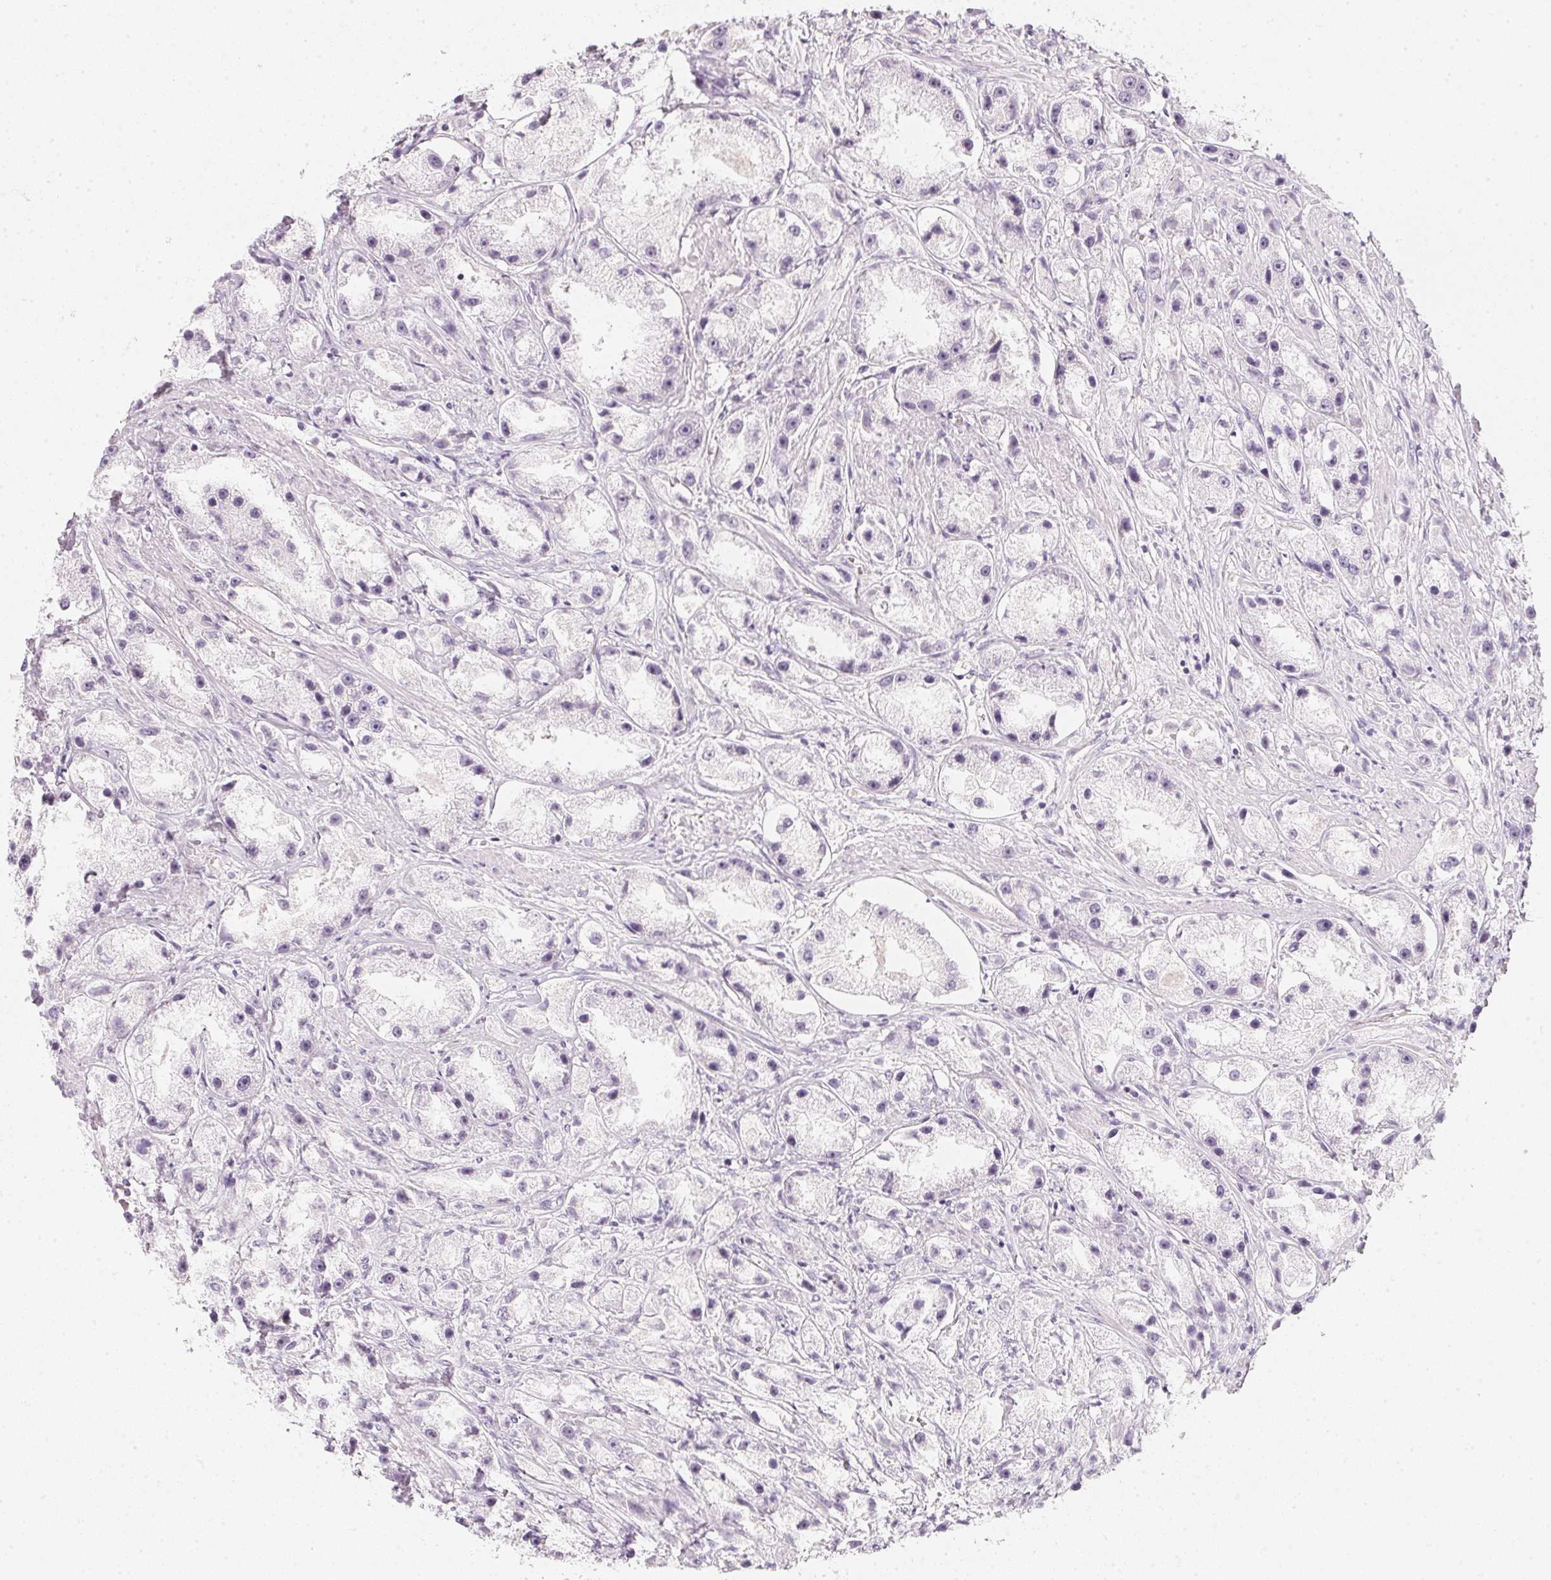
{"staining": {"intensity": "negative", "quantity": "none", "location": "none"}, "tissue": "prostate cancer", "cell_type": "Tumor cells", "image_type": "cancer", "snomed": [{"axis": "morphology", "description": "Adenocarcinoma, High grade"}, {"axis": "topography", "description": "Prostate"}], "caption": "Image shows no significant protein expression in tumor cells of prostate cancer.", "gene": "CFAP276", "patient": {"sex": "male", "age": 67}}